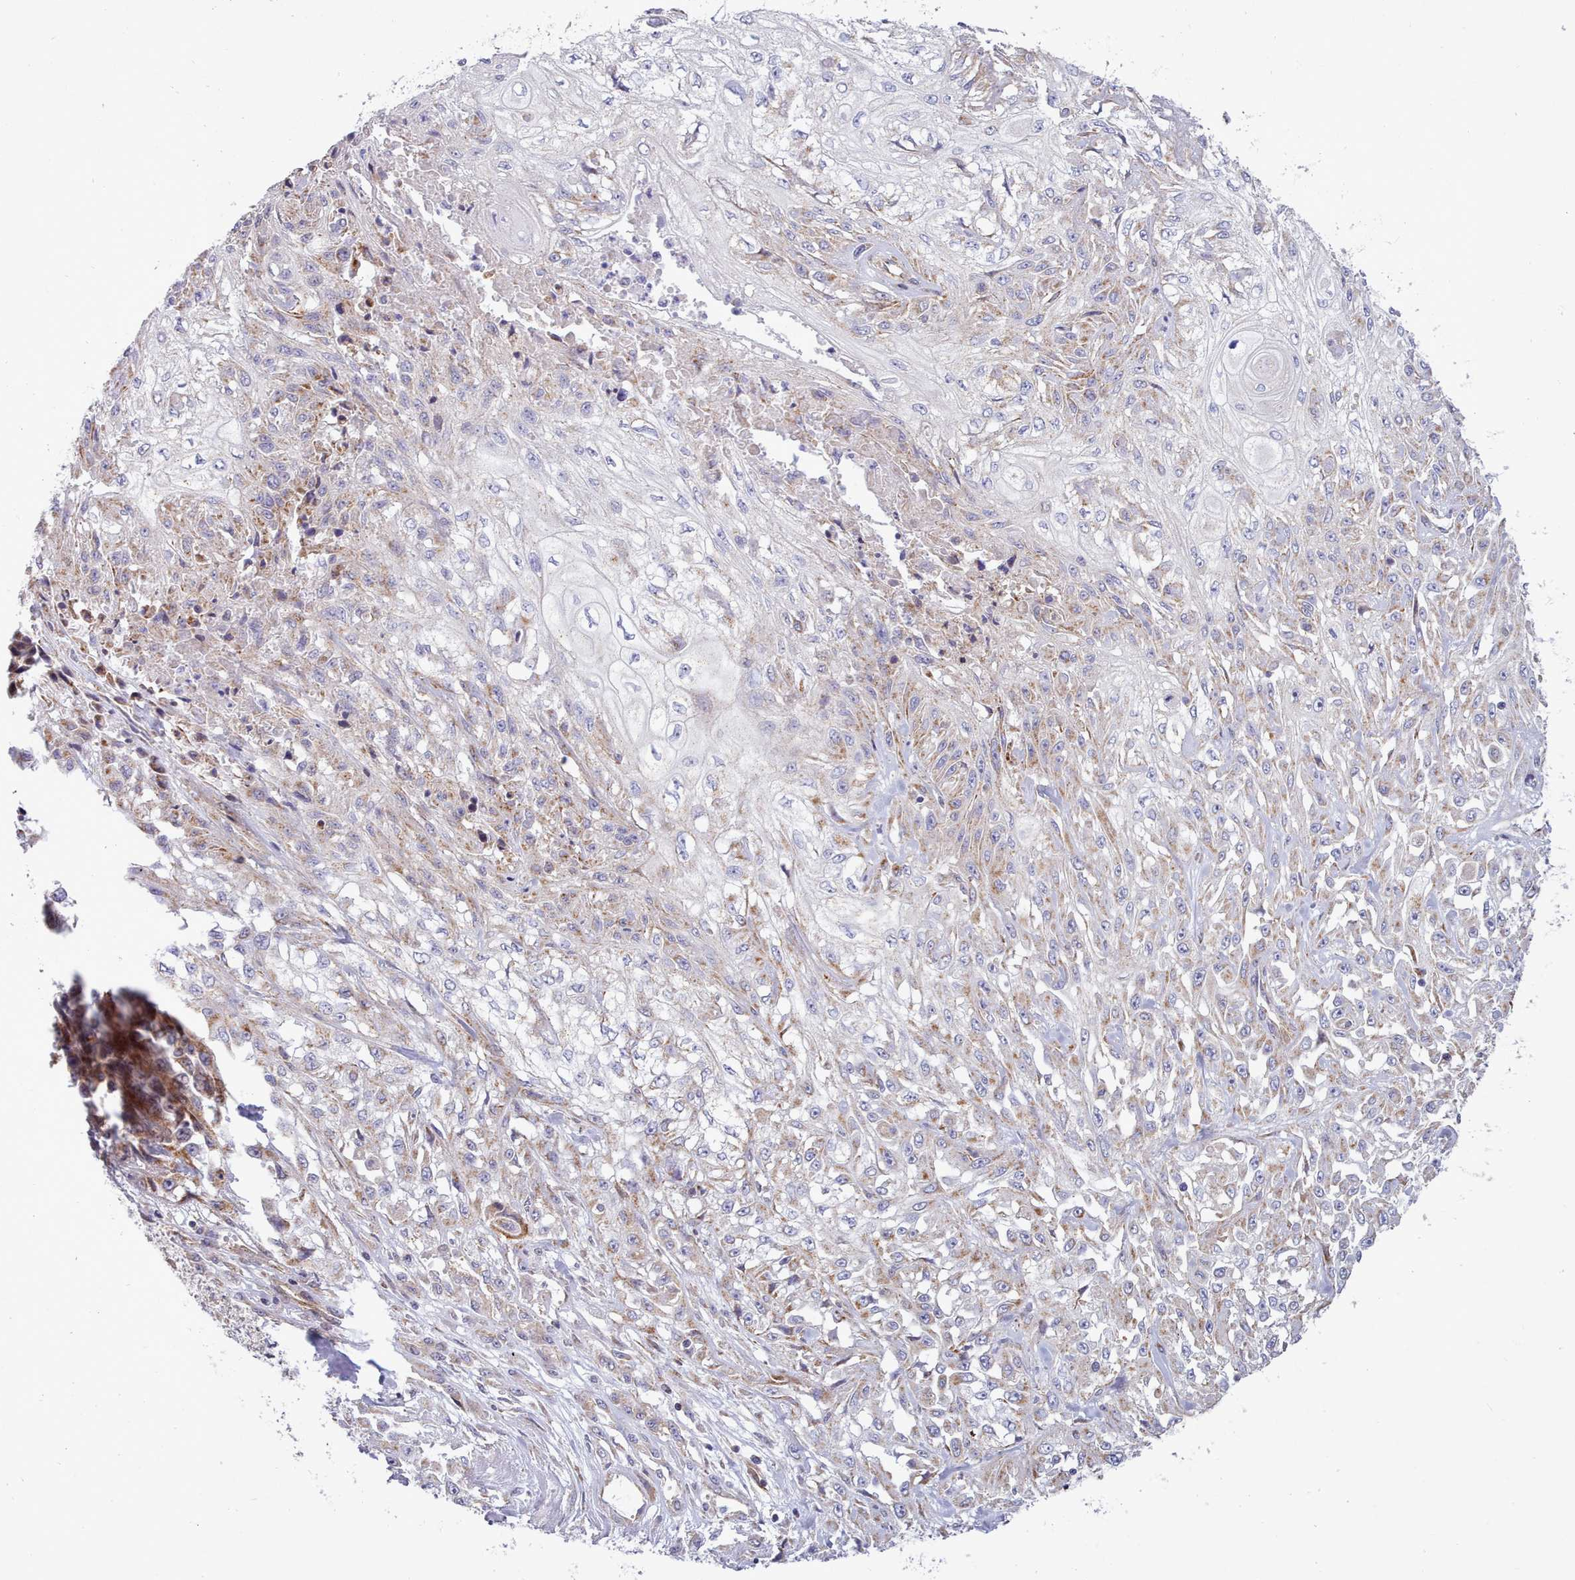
{"staining": {"intensity": "weak", "quantity": "25%-75%", "location": "cytoplasmic/membranous"}, "tissue": "skin cancer", "cell_type": "Tumor cells", "image_type": "cancer", "snomed": [{"axis": "morphology", "description": "Squamous cell carcinoma, NOS"}, {"axis": "morphology", "description": "Squamous cell carcinoma, metastatic, NOS"}, {"axis": "topography", "description": "Skin"}, {"axis": "topography", "description": "Lymph node"}], "caption": "Immunohistochemical staining of human squamous cell carcinoma (skin) displays low levels of weak cytoplasmic/membranous protein staining in approximately 25%-75% of tumor cells. Nuclei are stained in blue.", "gene": "MRPL21", "patient": {"sex": "male", "age": 75}}